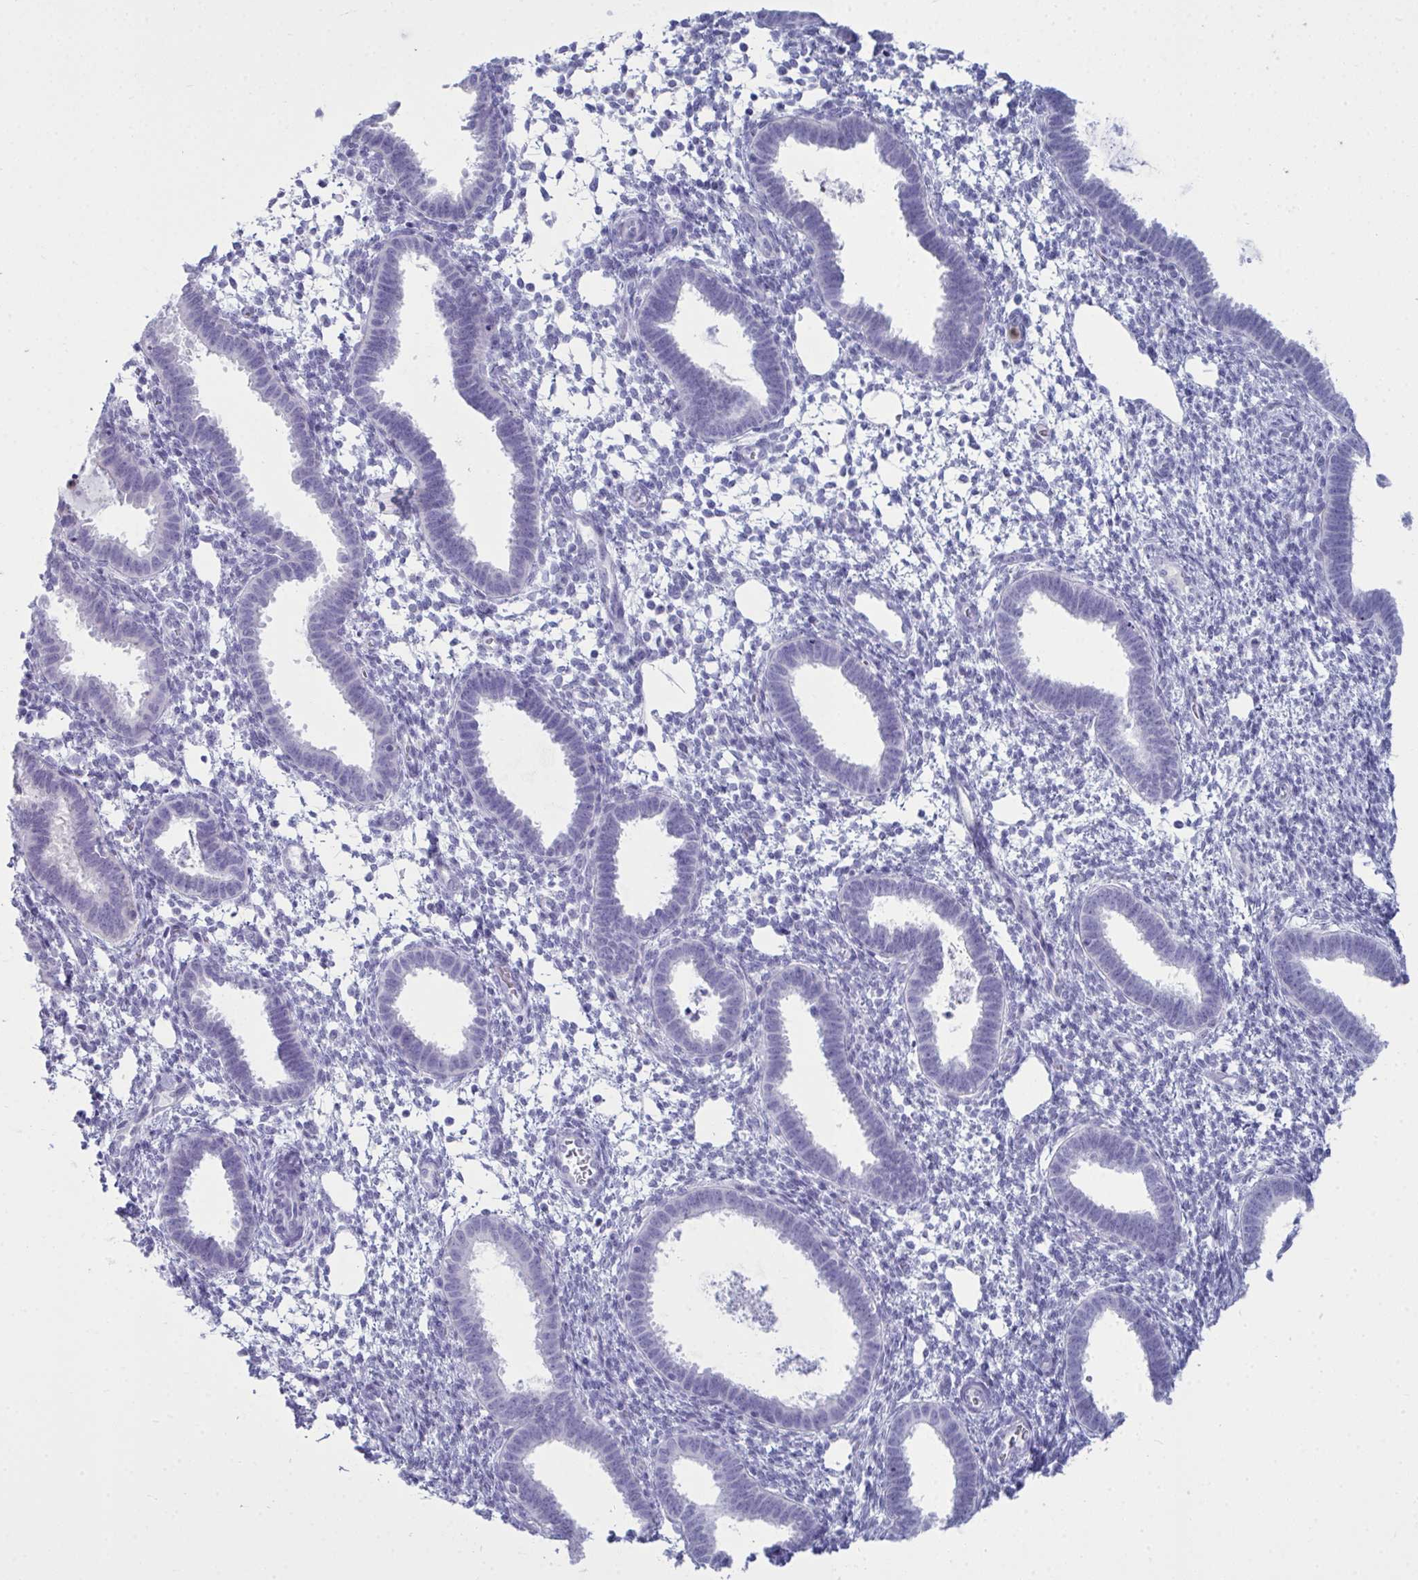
{"staining": {"intensity": "negative", "quantity": "none", "location": "none"}, "tissue": "endometrial cancer", "cell_type": "Tumor cells", "image_type": "cancer", "snomed": [{"axis": "morphology", "description": "Adenocarcinoma, NOS"}, {"axis": "topography", "description": "Uterus"}], "caption": "Photomicrograph shows no significant protein positivity in tumor cells of endometrial cancer.", "gene": "SERPINB10", "patient": {"sex": "female", "age": 44}}